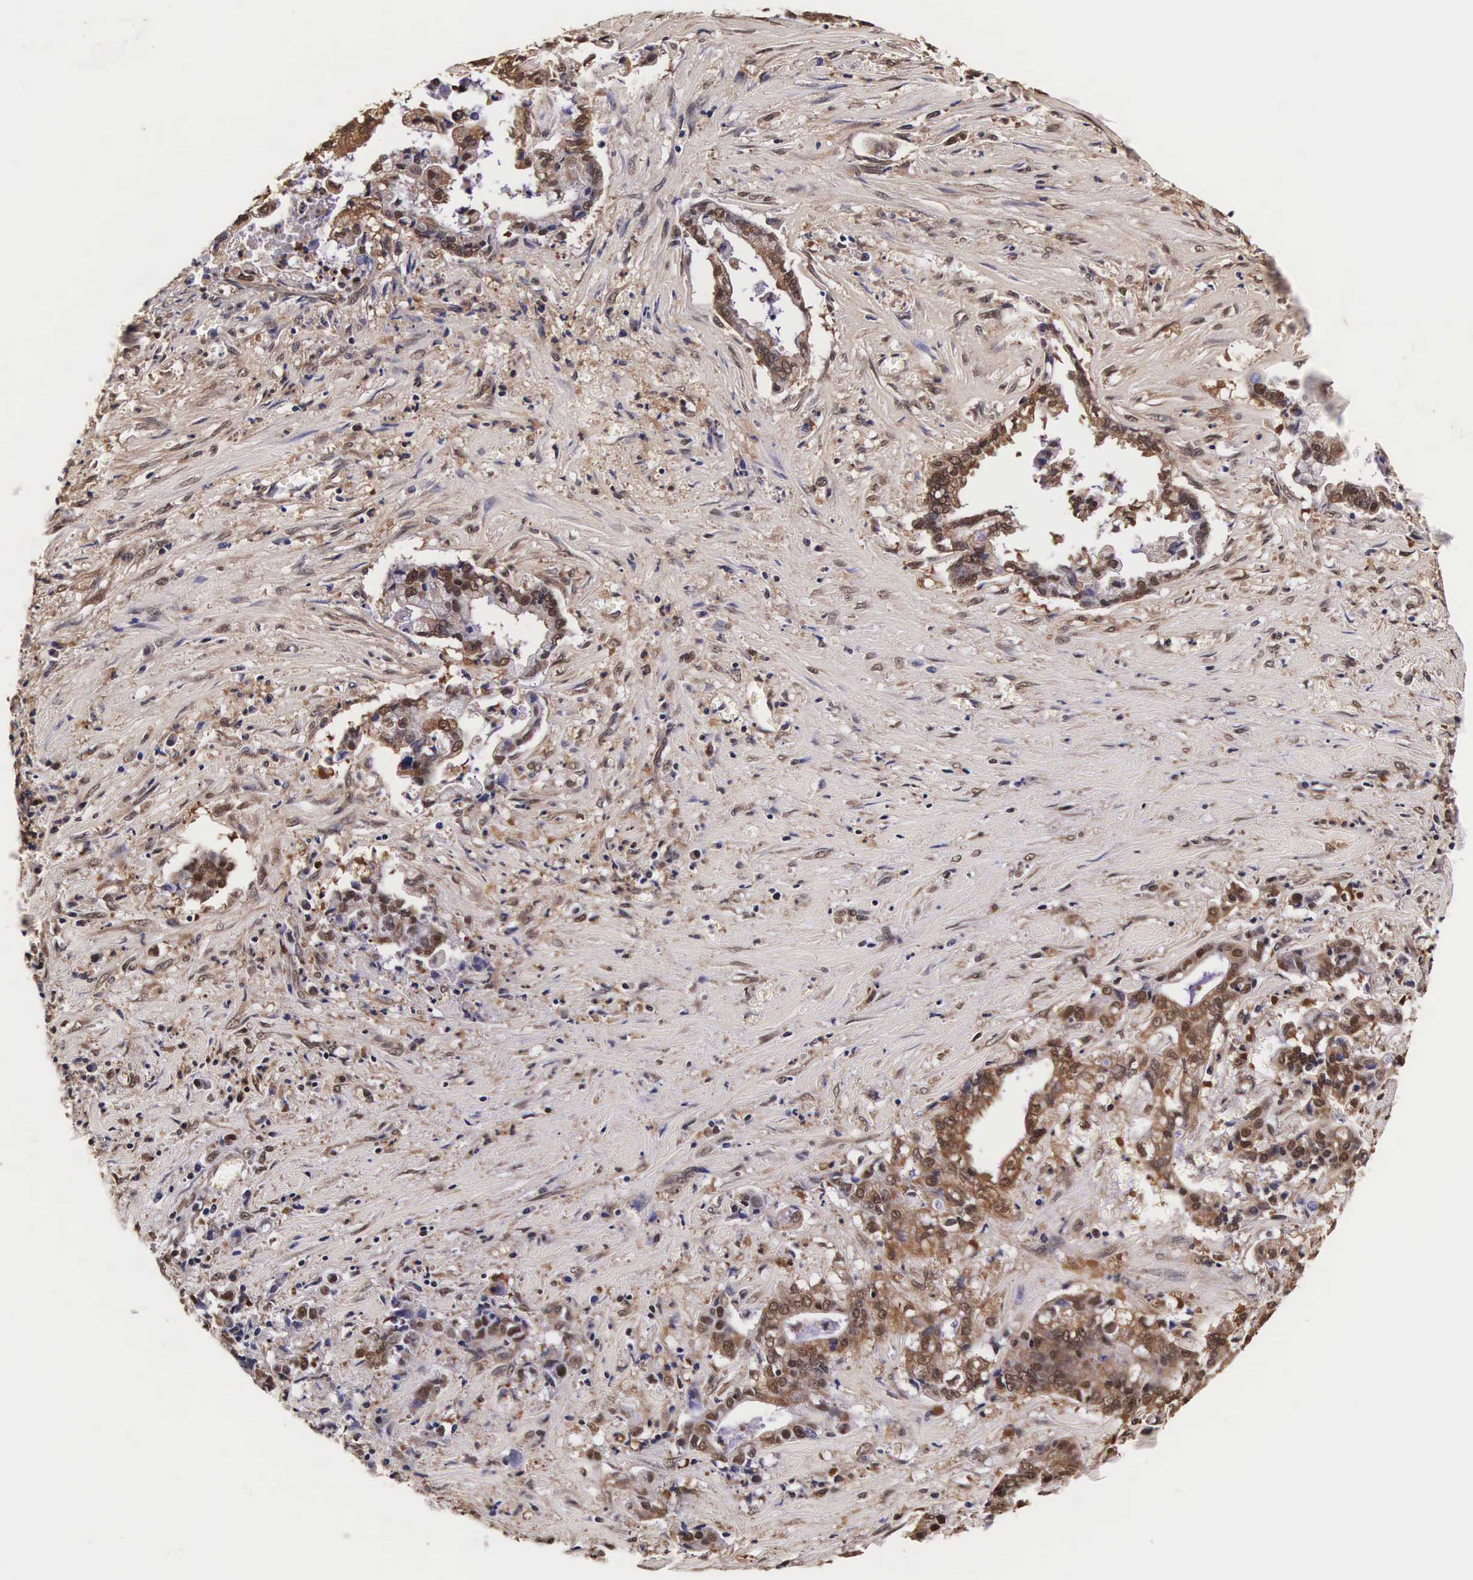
{"staining": {"intensity": "moderate", "quantity": ">75%", "location": "cytoplasmic/membranous,nuclear"}, "tissue": "liver cancer", "cell_type": "Tumor cells", "image_type": "cancer", "snomed": [{"axis": "morphology", "description": "Cholangiocarcinoma"}, {"axis": "topography", "description": "Liver"}], "caption": "Liver cancer tissue displays moderate cytoplasmic/membranous and nuclear staining in about >75% of tumor cells, visualized by immunohistochemistry.", "gene": "TECPR2", "patient": {"sex": "male", "age": 57}}